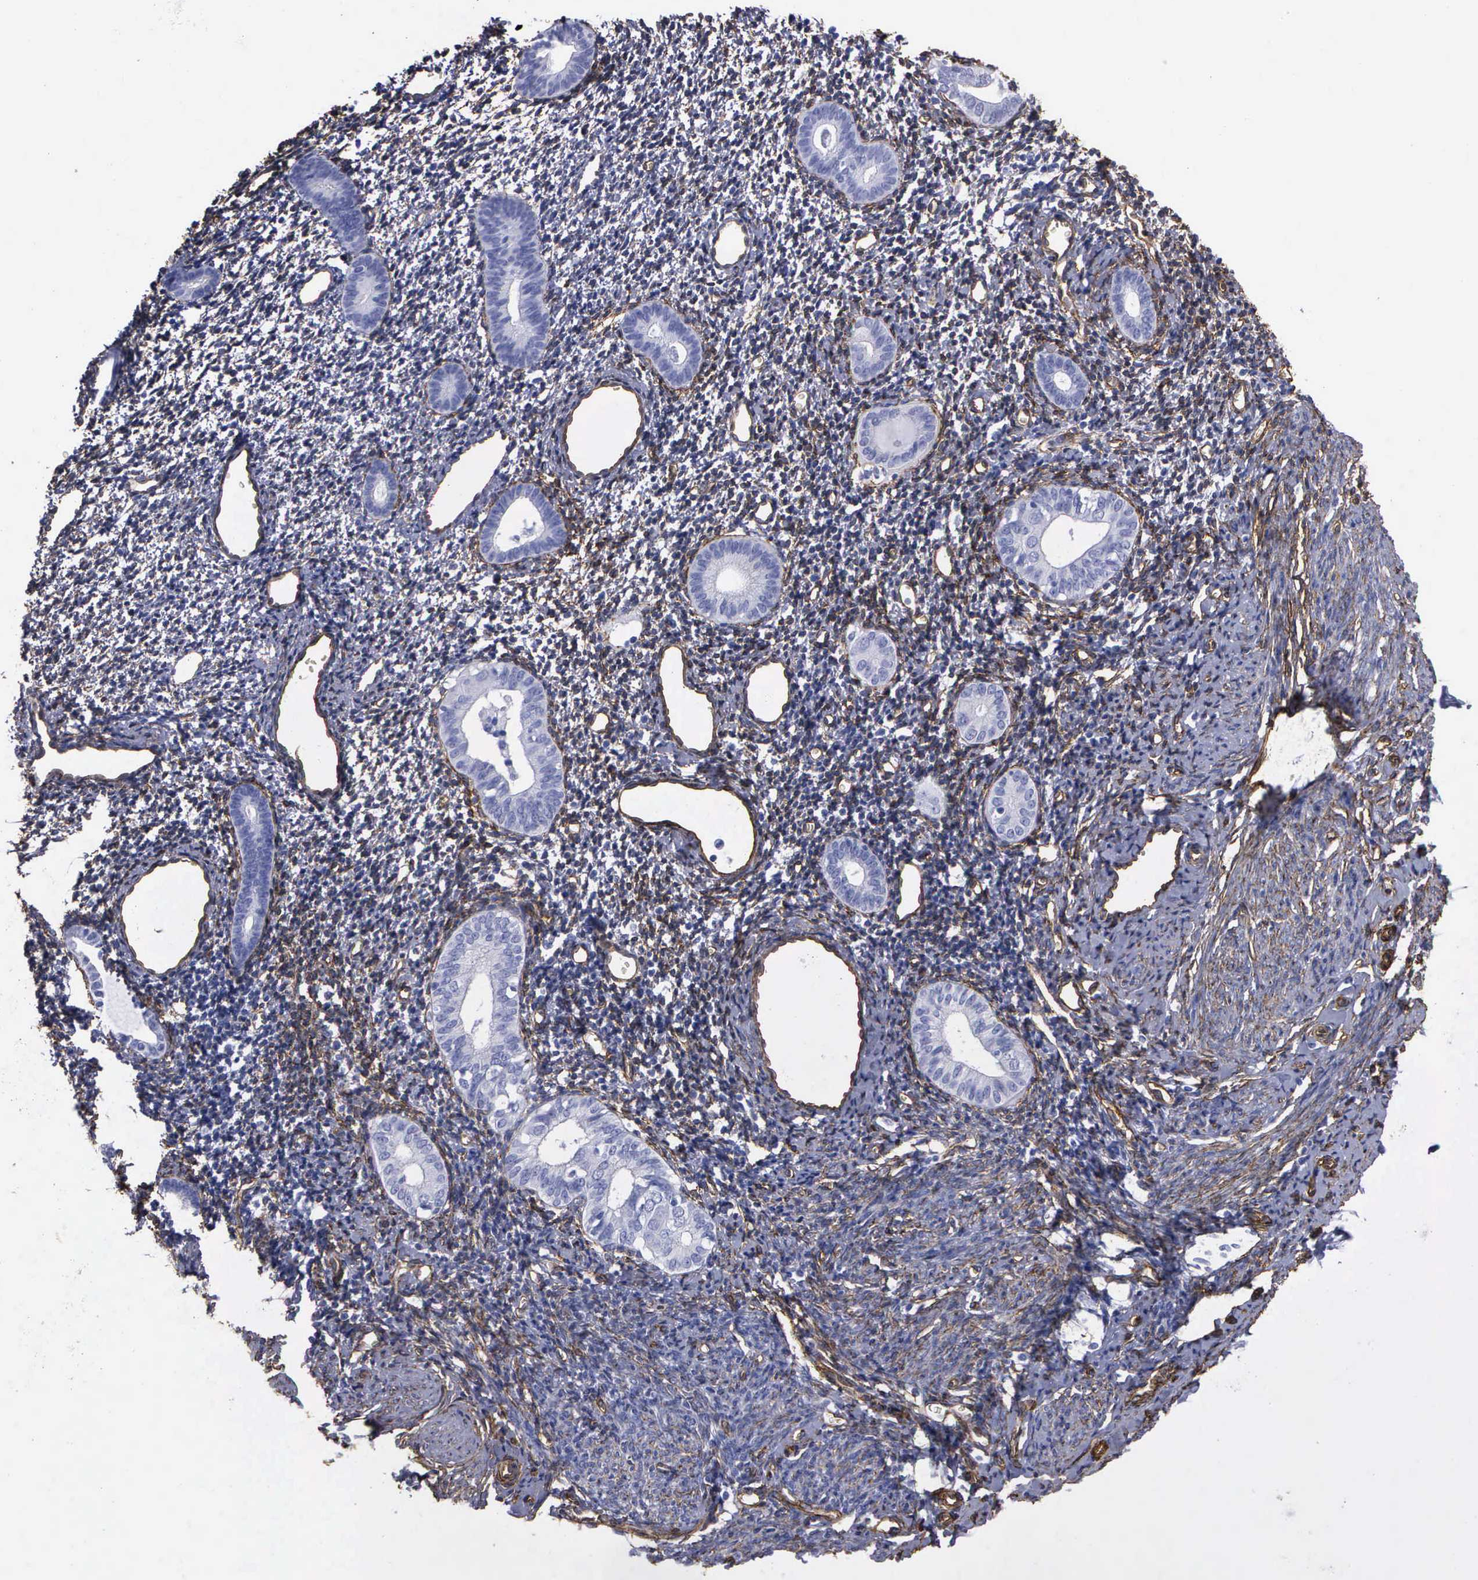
{"staining": {"intensity": "moderate", "quantity": "25%-75%", "location": "cytoplasmic/membranous"}, "tissue": "endometrium", "cell_type": "Cells in endometrial stroma", "image_type": "normal", "snomed": [{"axis": "morphology", "description": "Normal tissue, NOS"}, {"axis": "morphology", "description": "Neoplasm, benign, NOS"}, {"axis": "topography", "description": "Uterus"}], "caption": "About 25%-75% of cells in endometrial stroma in benign human endometrium exhibit moderate cytoplasmic/membranous protein staining as visualized by brown immunohistochemical staining.", "gene": "MAGEB10", "patient": {"sex": "female", "age": 55}}